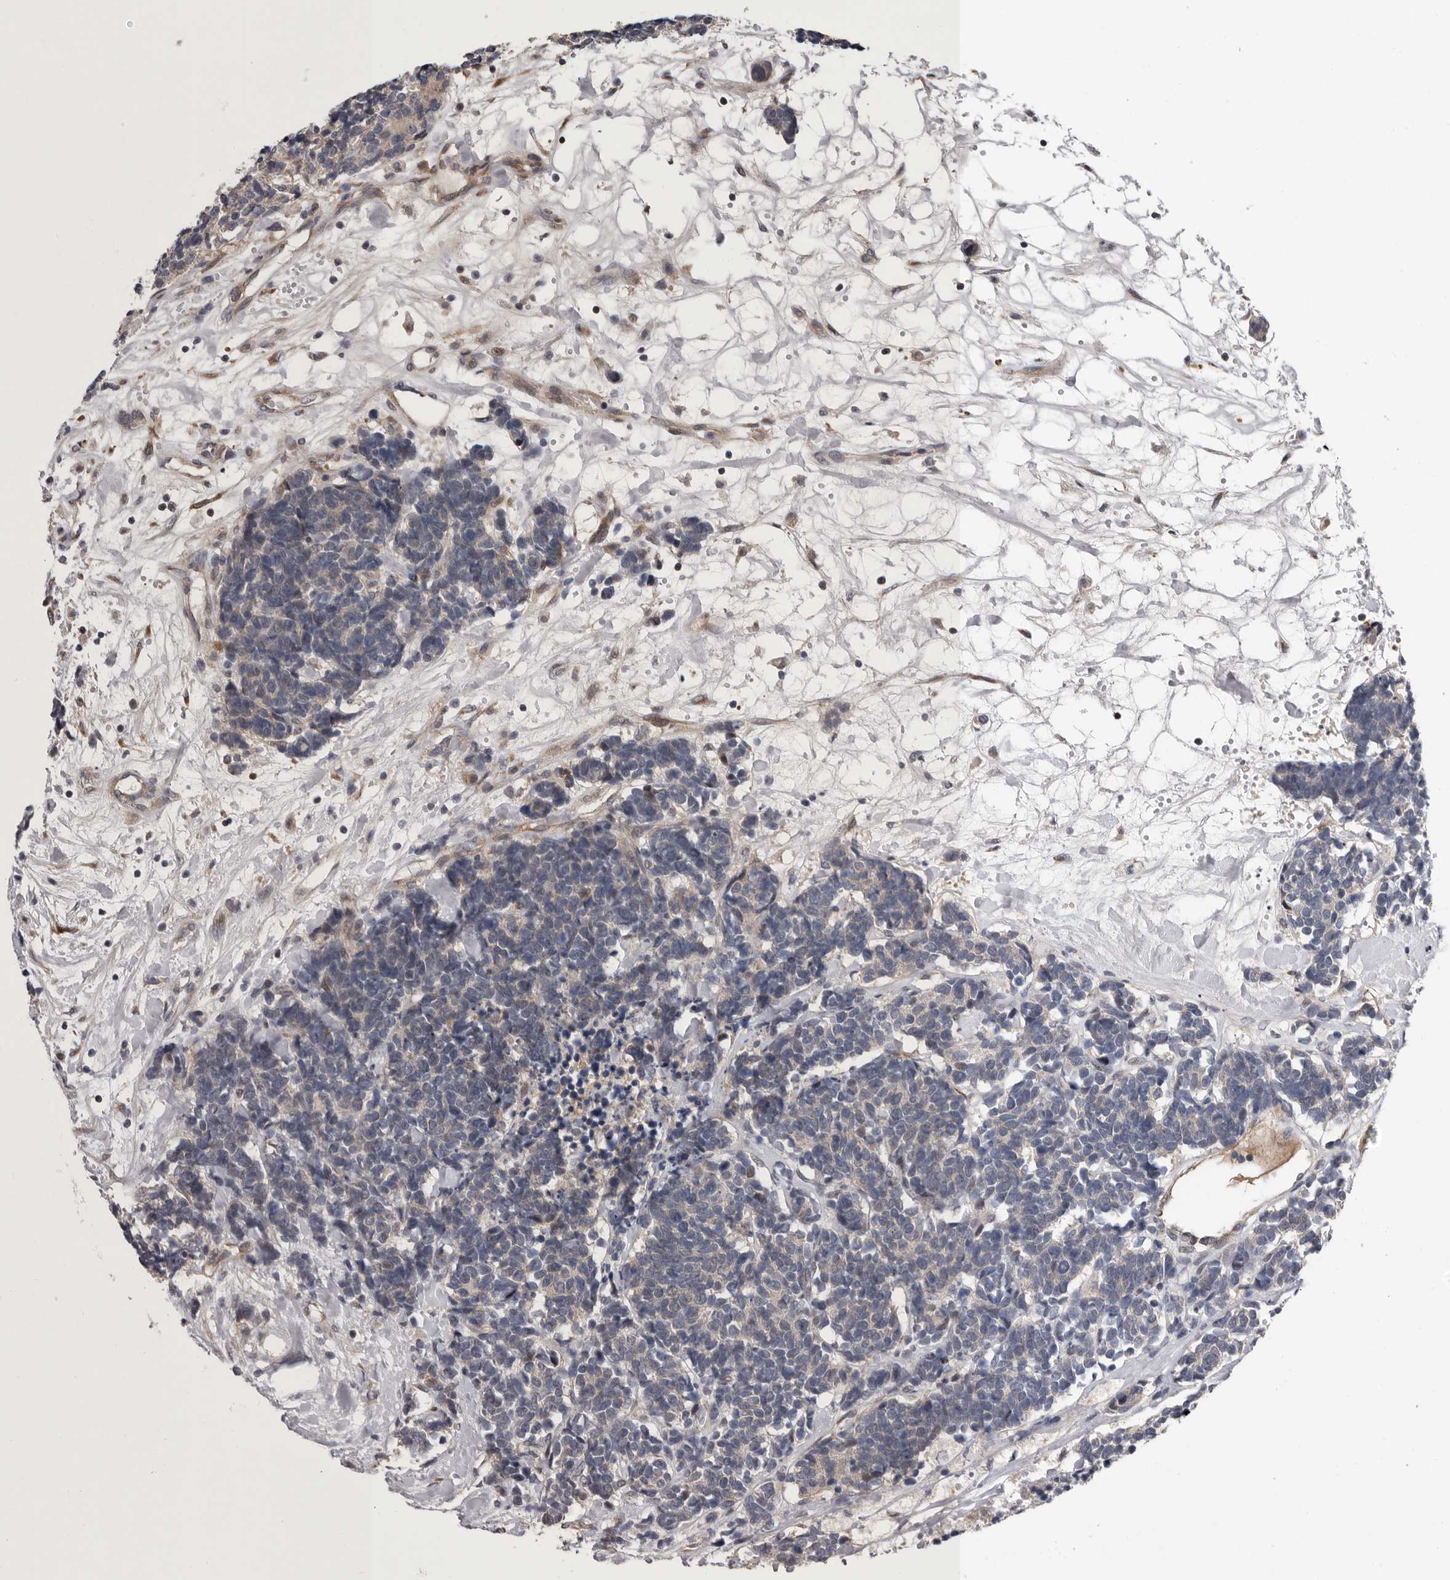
{"staining": {"intensity": "weak", "quantity": "<25%", "location": "cytoplasmic/membranous"}, "tissue": "carcinoid", "cell_type": "Tumor cells", "image_type": "cancer", "snomed": [{"axis": "morphology", "description": "Carcinoma, NOS"}, {"axis": "morphology", "description": "Carcinoid, malignant, NOS"}, {"axis": "topography", "description": "Urinary bladder"}], "caption": "Tumor cells are negative for protein expression in human carcinoid. (DAB IHC with hematoxylin counter stain).", "gene": "MED8", "patient": {"sex": "male", "age": 57}}